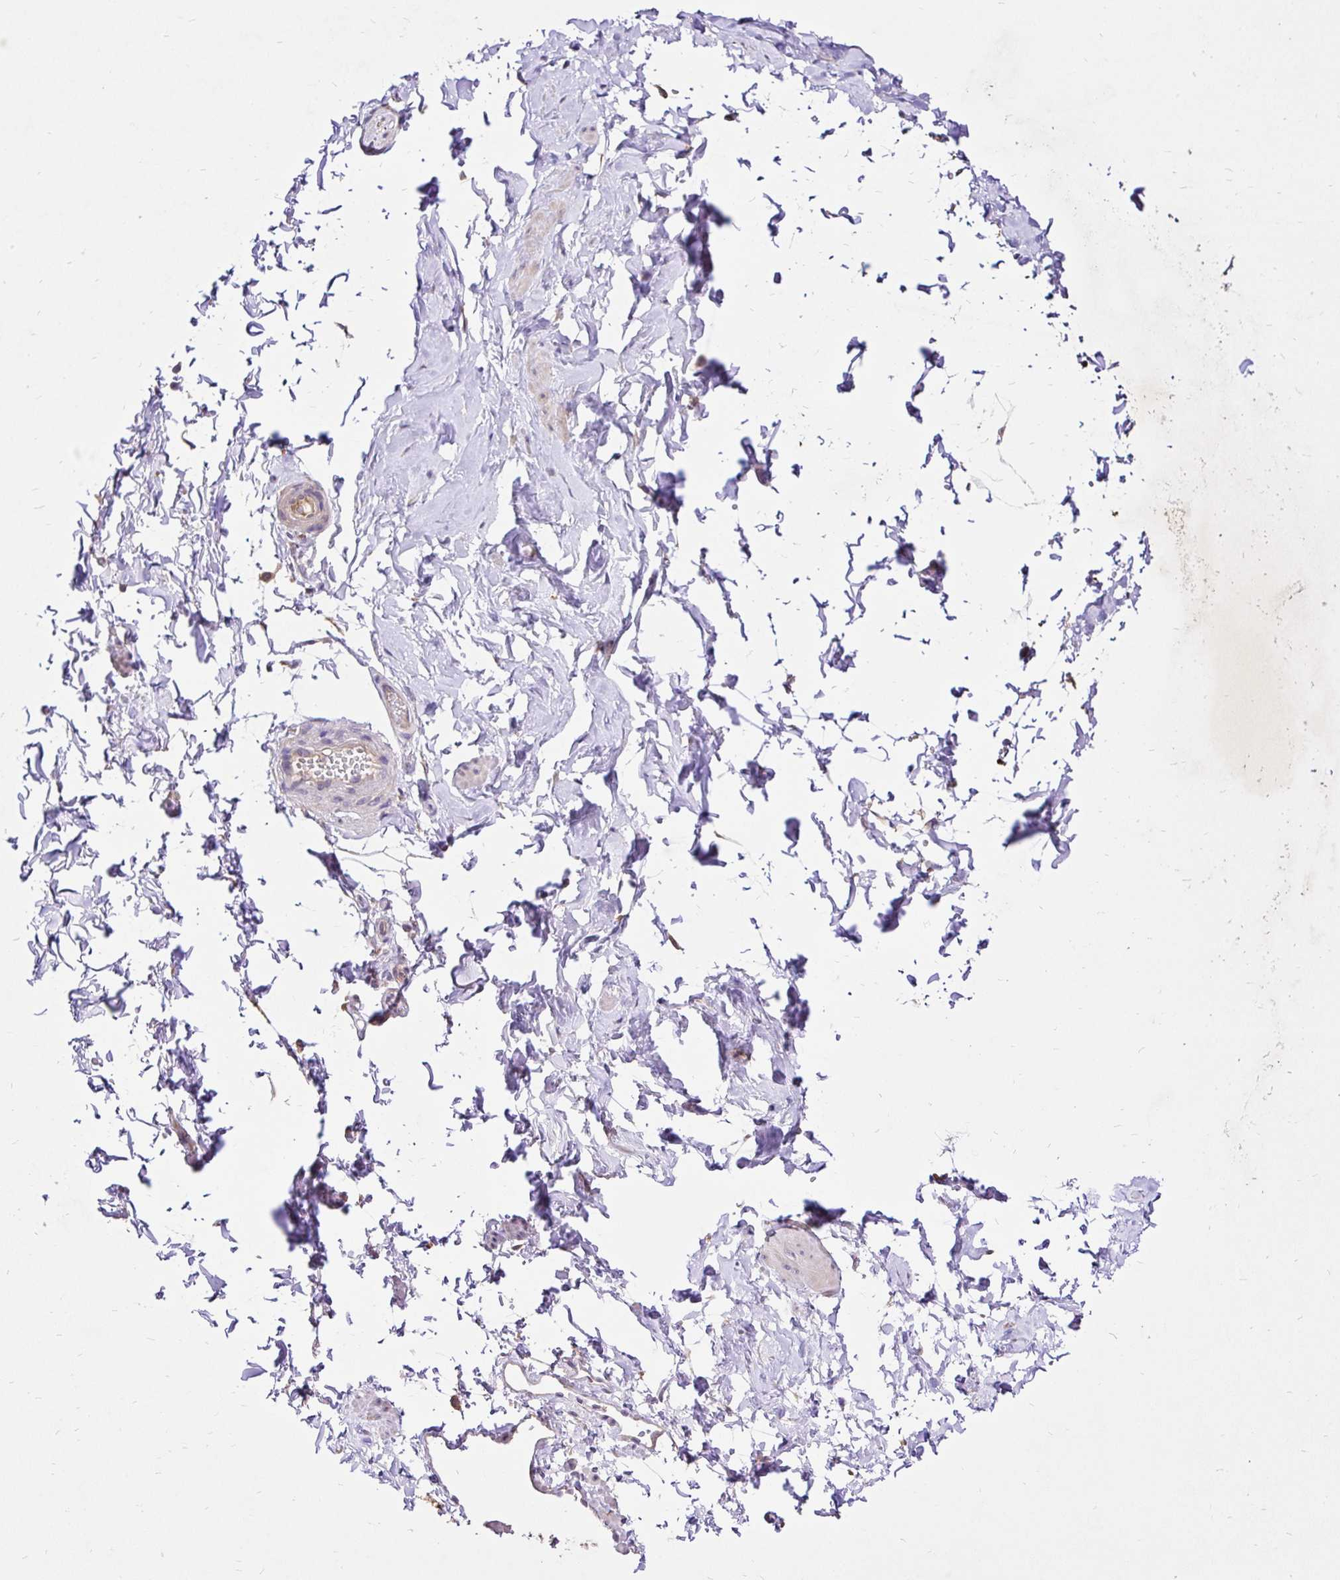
{"staining": {"intensity": "negative", "quantity": "none", "location": "none"}, "tissue": "adipose tissue", "cell_type": "Adipocytes", "image_type": "normal", "snomed": [{"axis": "morphology", "description": "Normal tissue, NOS"}, {"axis": "topography", "description": "Epididymis, spermatic cord, NOS"}, {"axis": "topography", "description": "Epididymis"}, {"axis": "topography", "description": "Peripheral nerve tissue"}], "caption": "A micrograph of adipose tissue stained for a protein exhibits no brown staining in adipocytes.", "gene": "UBE2M", "patient": {"sex": "male", "age": 29}}